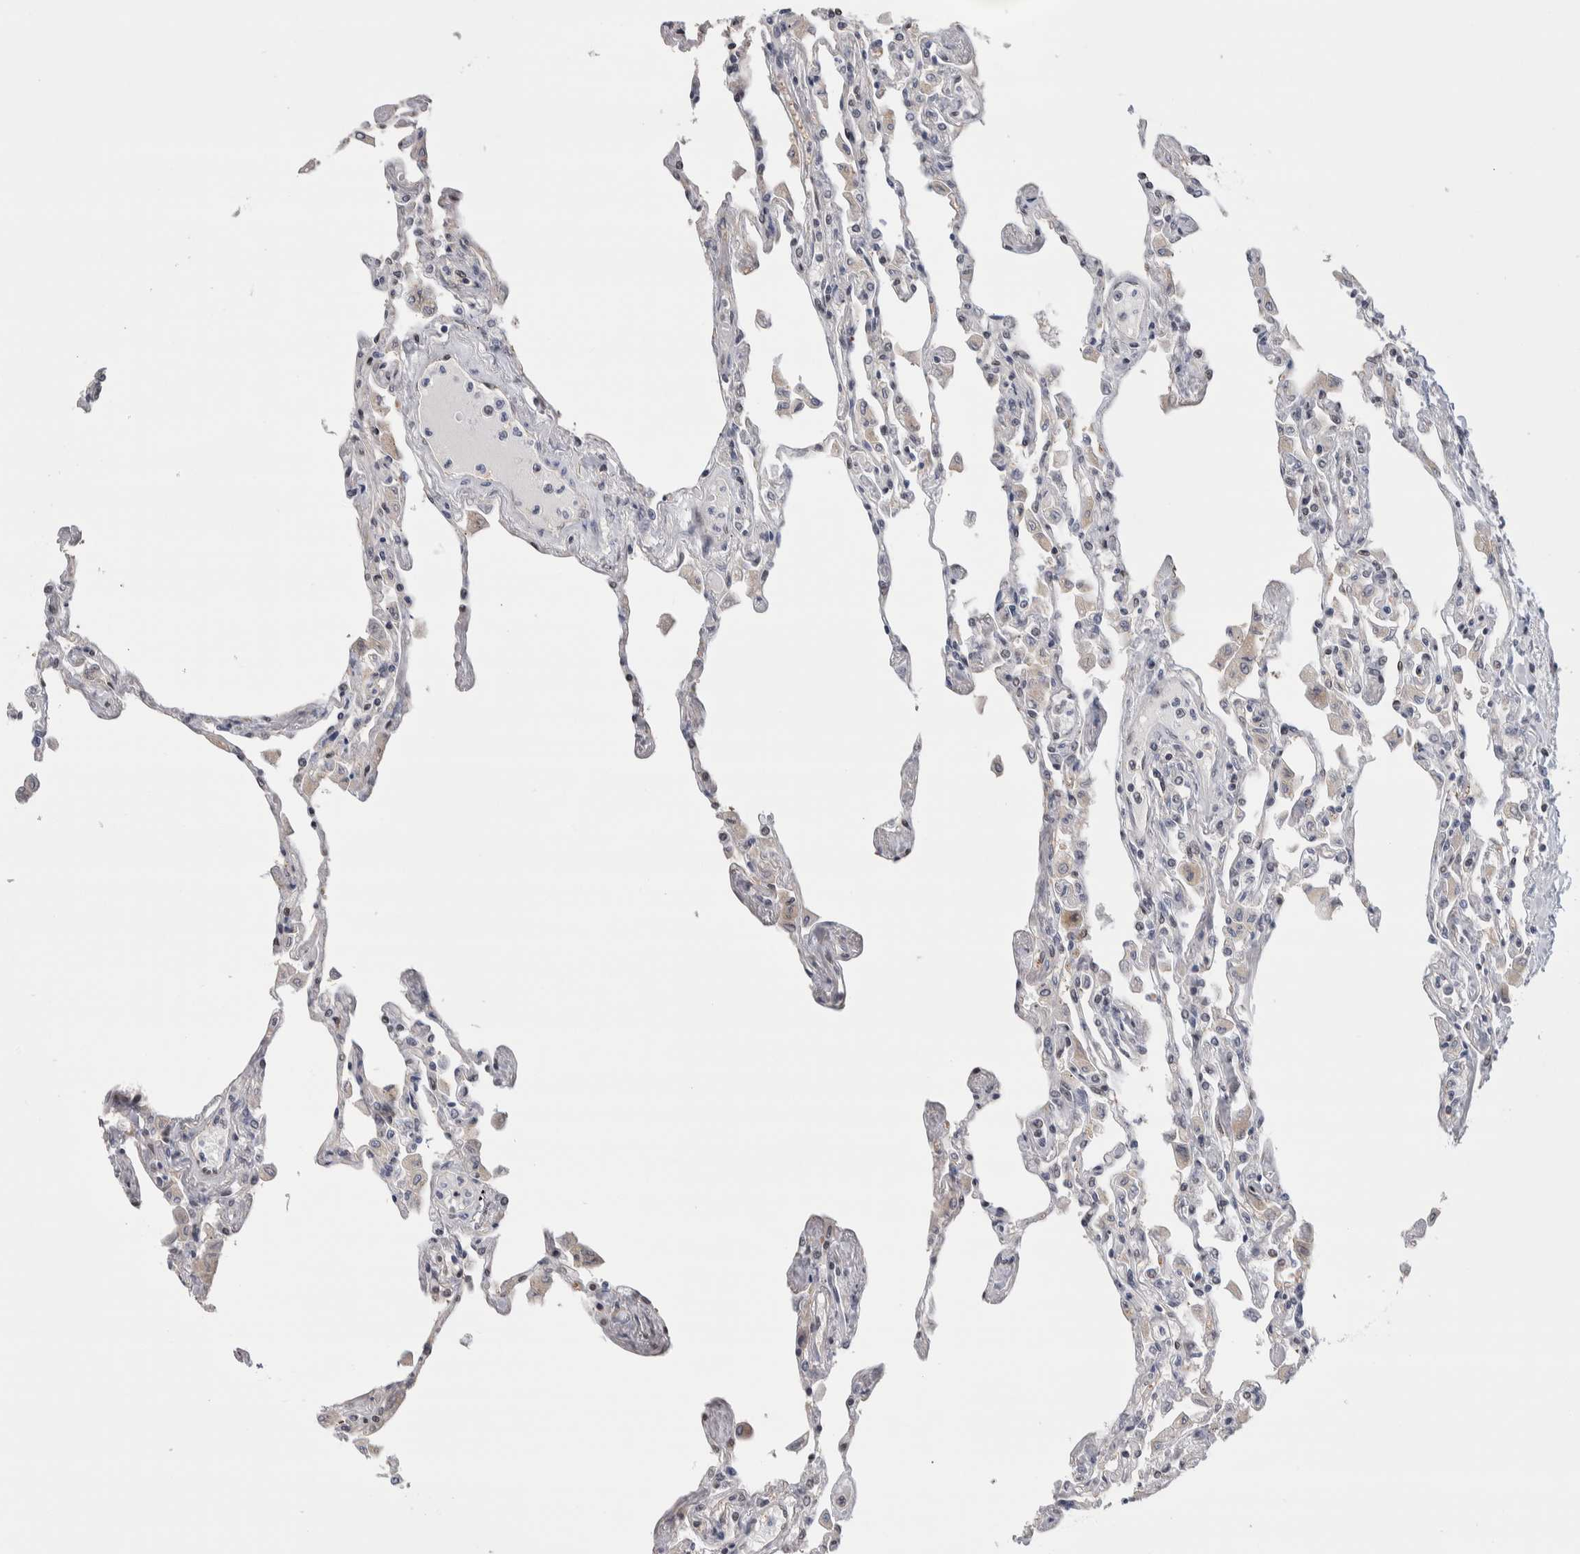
{"staining": {"intensity": "weak", "quantity": "<25%", "location": "cytoplasmic/membranous"}, "tissue": "lung", "cell_type": "Alveolar cells", "image_type": "normal", "snomed": [{"axis": "morphology", "description": "Normal tissue, NOS"}, {"axis": "topography", "description": "Bronchus"}, {"axis": "topography", "description": "Lung"}], "caption": "Immunohistochemistry photomicrograph of normal lung: human lung stained with DAB reveals no significant protein expression in alveolar cells.", "gene": "ZBTB49", "patient": {"sex": "female", "age": 49}}